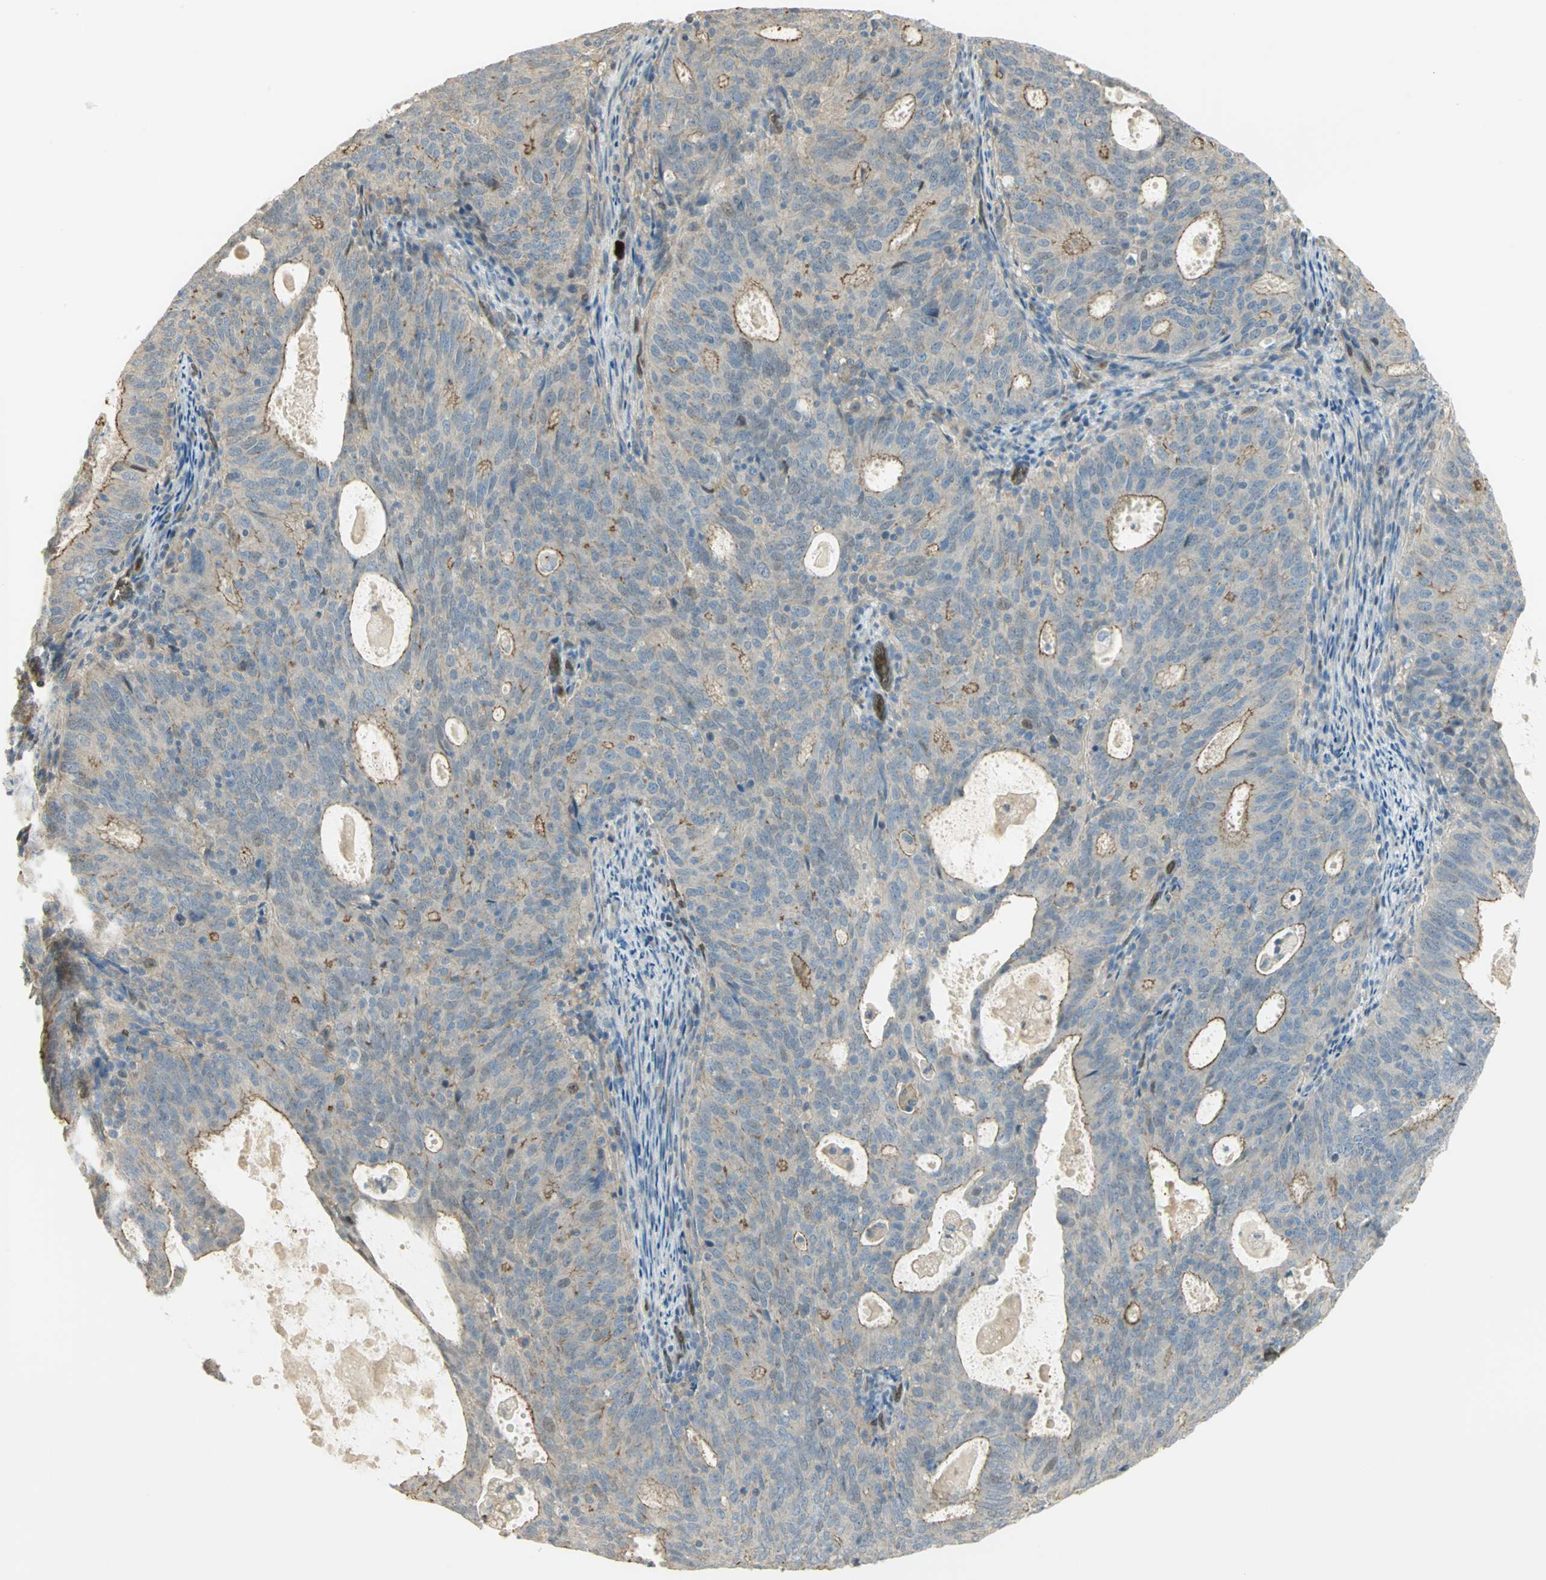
{"staining": {"intensity": "moderate", "quantity": ">75%", "location": "cytoplasmic/membranous"}, "tissue": "cervical cancer", "cell_type": "Tumor cells", "image_type": "cancer", "snomed": [{"axis": "morphology", "description": "Adenocarcinoma, NOS"}, {"axis": "topography", "description": "Cervix"}], "caption": "Cervical cancer stained with immunohistochemistry displays moderate cytoplasmic/membranous expression in about >75% of tumor cells.", "gene": "ANK1", "patient": {"sex": "female", "age": 44}}